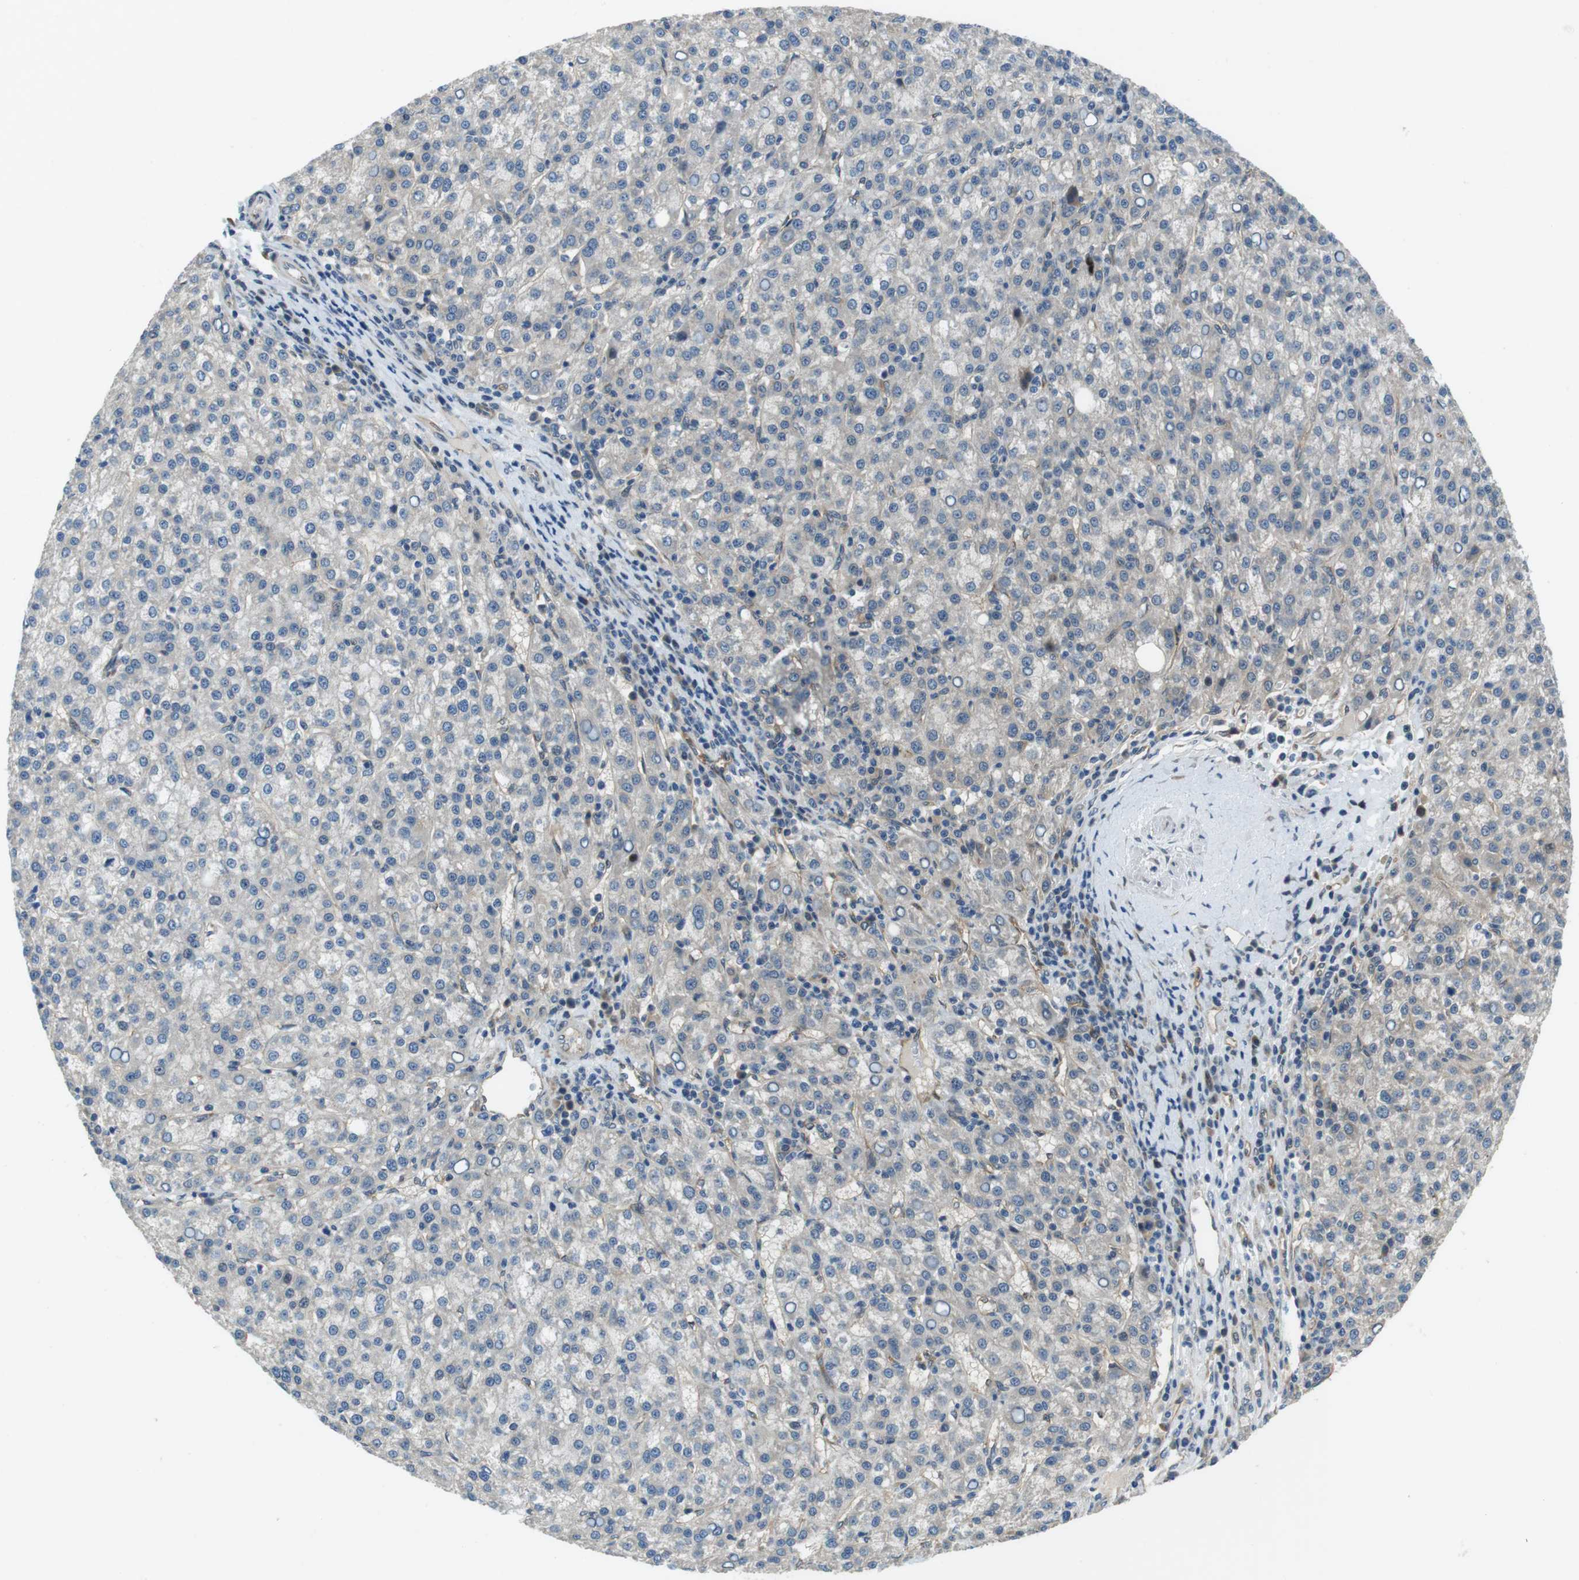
{"staining": {"intensity": "negative", "quantity": "none", "location": "none"}, "tissue": "liver cancer", "cell_type": "Tumor cells", "image_type": "cancer", "snomed": [{"axis": "morphology", "description": "Carcinoma, Hepatocellular, NOS"}, {"axis": "topography", "description": "Liver"}], "caption": "Immunohistochemical staining of hepatocellular carcinoma (liver) shows no significant staining in tumor cells.", "gene": "PALD1", "patient": {"sex": "female", "age": 58}}